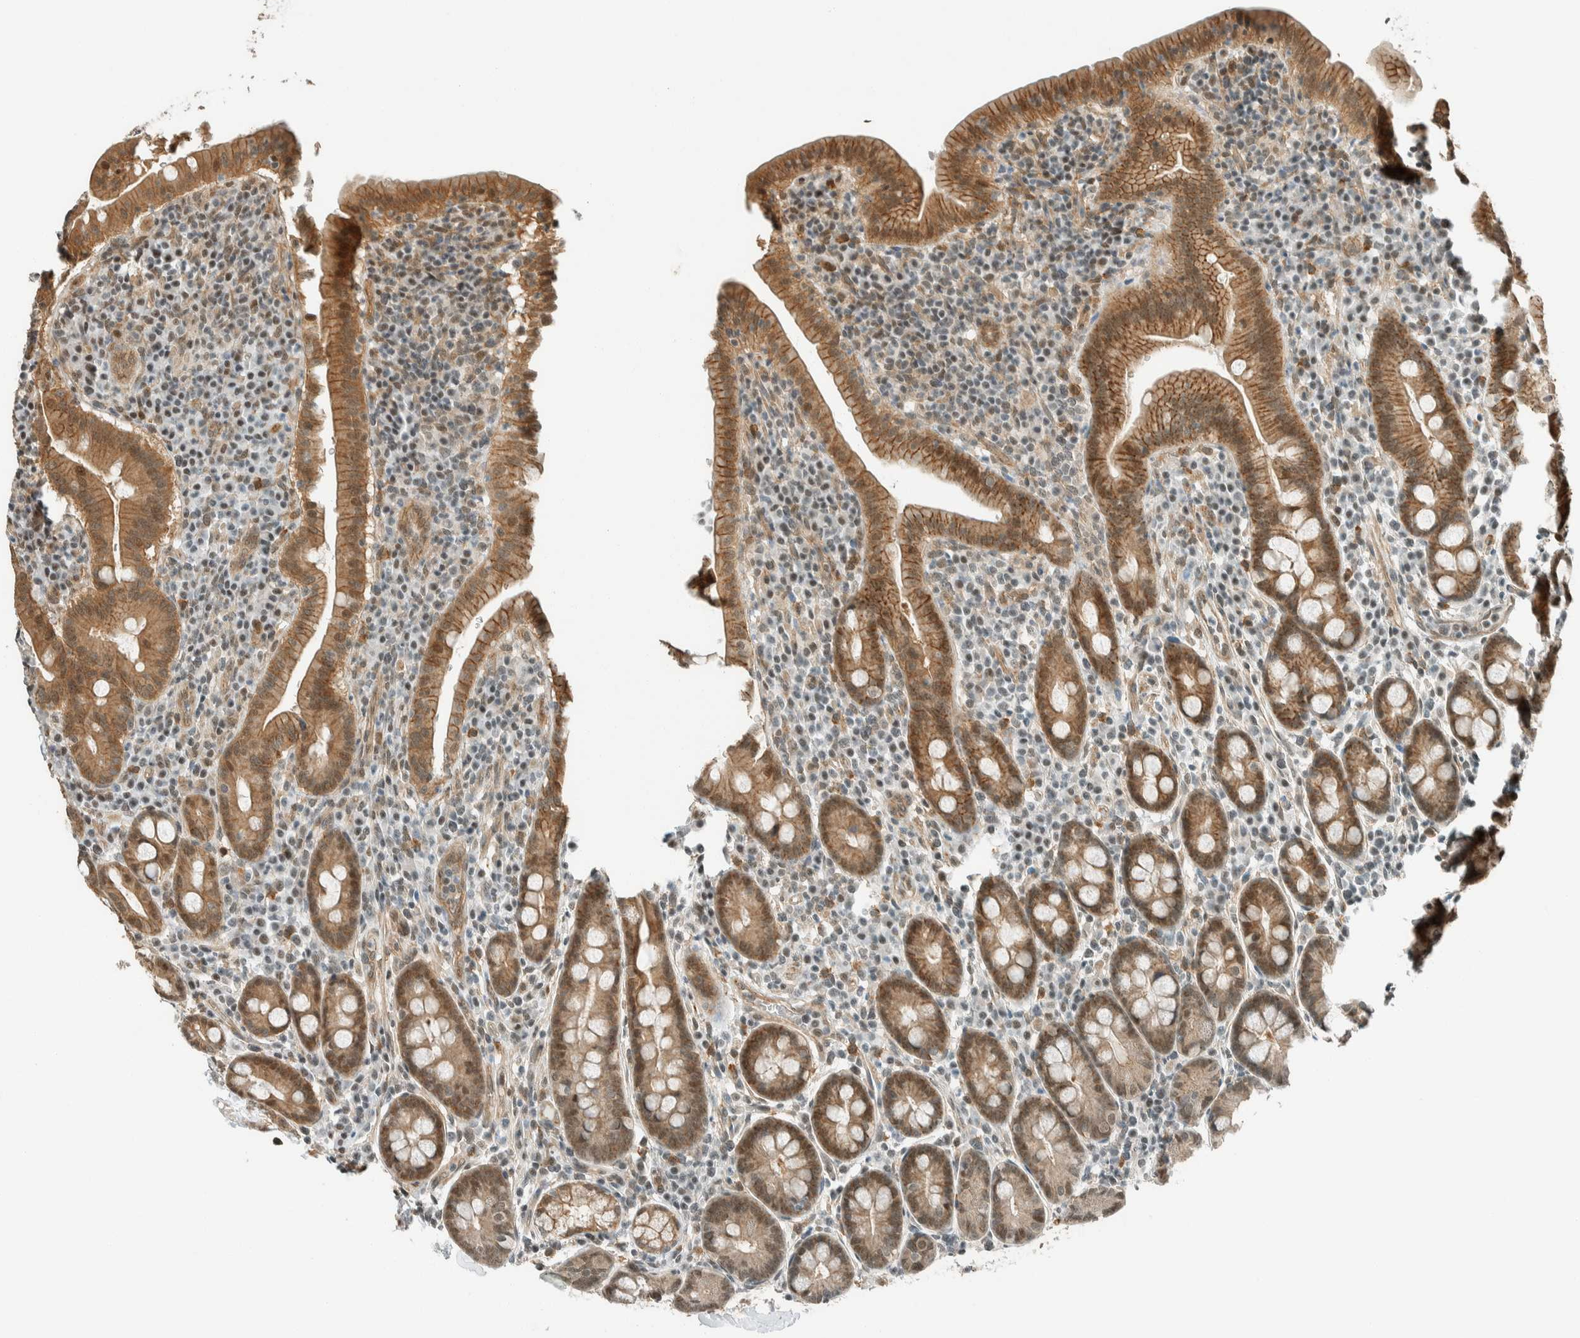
{"staining": {"intensity": "moderate", "quantity": ">75%", "location": "cytoplasmic/membranous,nuclear"}, "tissue": "duodenum", "cell_type": "Glandular cells", "image_type": "normal", "snomed": [{"axis": "morphology", "description": "Normal tissue, NOS"}, {"axis": "morphology", "description": "Adenocarcinoma, NOS"}, {"axis": "topography", "description": "Pancreas"}, {"axis": "topography", "description": "Duodenum"}], "caption": "Approximately >75% of glandular cells in benign duodenum show moderate cytoplasmic/membranous,nuclear protein expression as visualized by brown immunohistochemical staining.", "gene": "NIBAN2", "patient": {"sex": "male", "age": 50}}